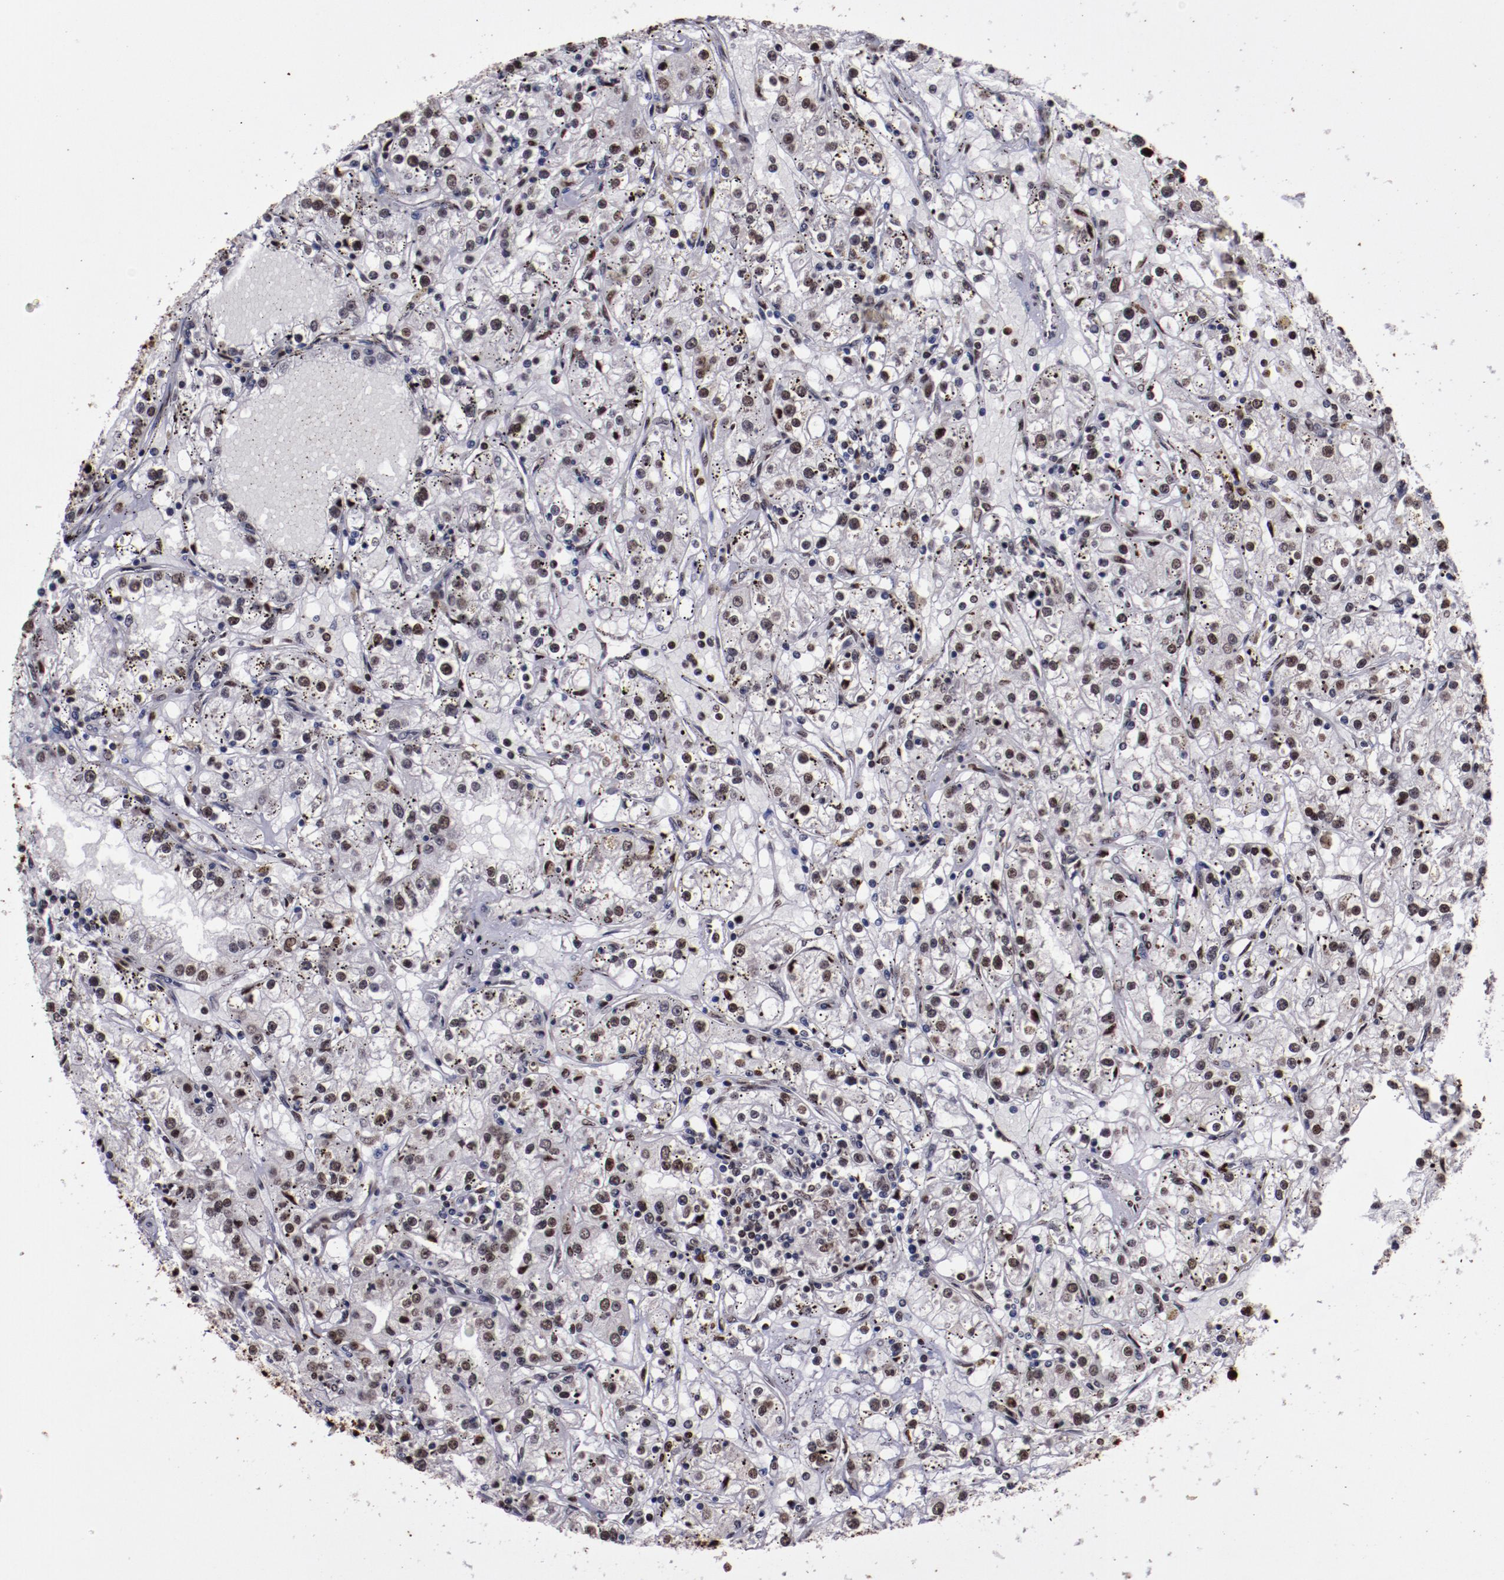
{"staining": {"intensity": "weak", "quantity": "25%-75%", "location": "nuclear"}, "tissue": "renal cancer", "cell_type": "Tumor cells", "image_type": "cancer", "snomed": [{"axis": "morphology", "description": "Adenocarcinoma, NOS"}, {"axis": "topography", "description": "Kidney"}], "caption": "Human renal adenocarcinoma stained for a protein (brown) exhibits weak nuclear positive expression in approximately 25%-75% of tumor cells.", "gene": "APEX1", "patient": {"sex": "male", "age": 56}}